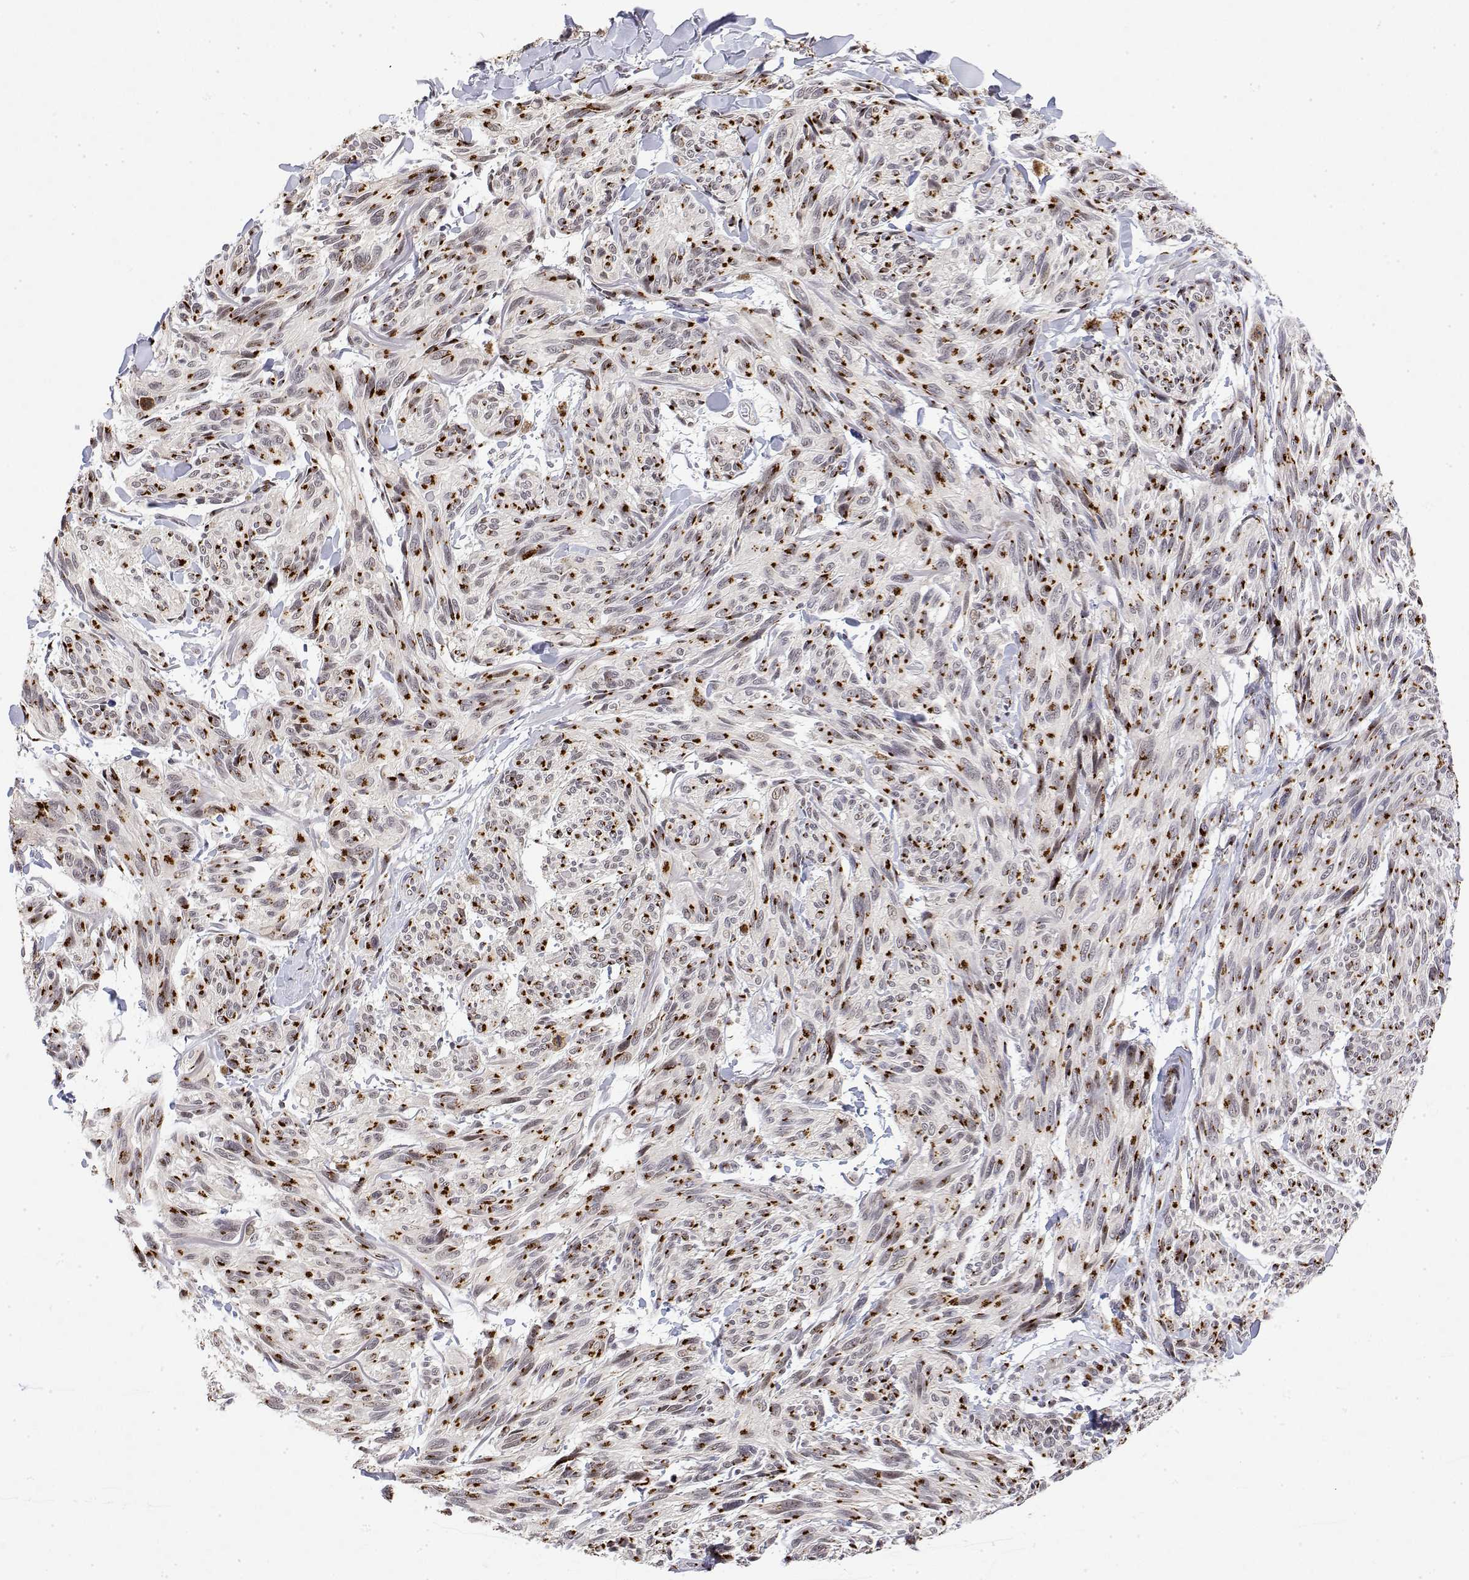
{"staining": {"intensity": "strong", "quantity": "25%-75%", "location": "cytoplasmic/membranous"}, "tissue": "melanoma", "cell_type": "Tumor cells", "image_type": "cancer", "snomed": [{"axis": "morphology", "description": "Malignant melanoma, NOS"}, {"axis": "topography", "description": "Skin"}], "caption": "Malignant melanoma stained with DAB IHC demonstrates high levels of strong cytoplasmic/membranous staining in approximately 25%-75% of tumor cells. The staining was performed using DAB (3,3'-diaminobenzidine) to visualize the protein expression in brown, while the nuclei were stained in blue with hematoxylin (Magnification: 20x).", "gene": "YIPF3", "patient": {"sex": "male", "age": 79}}